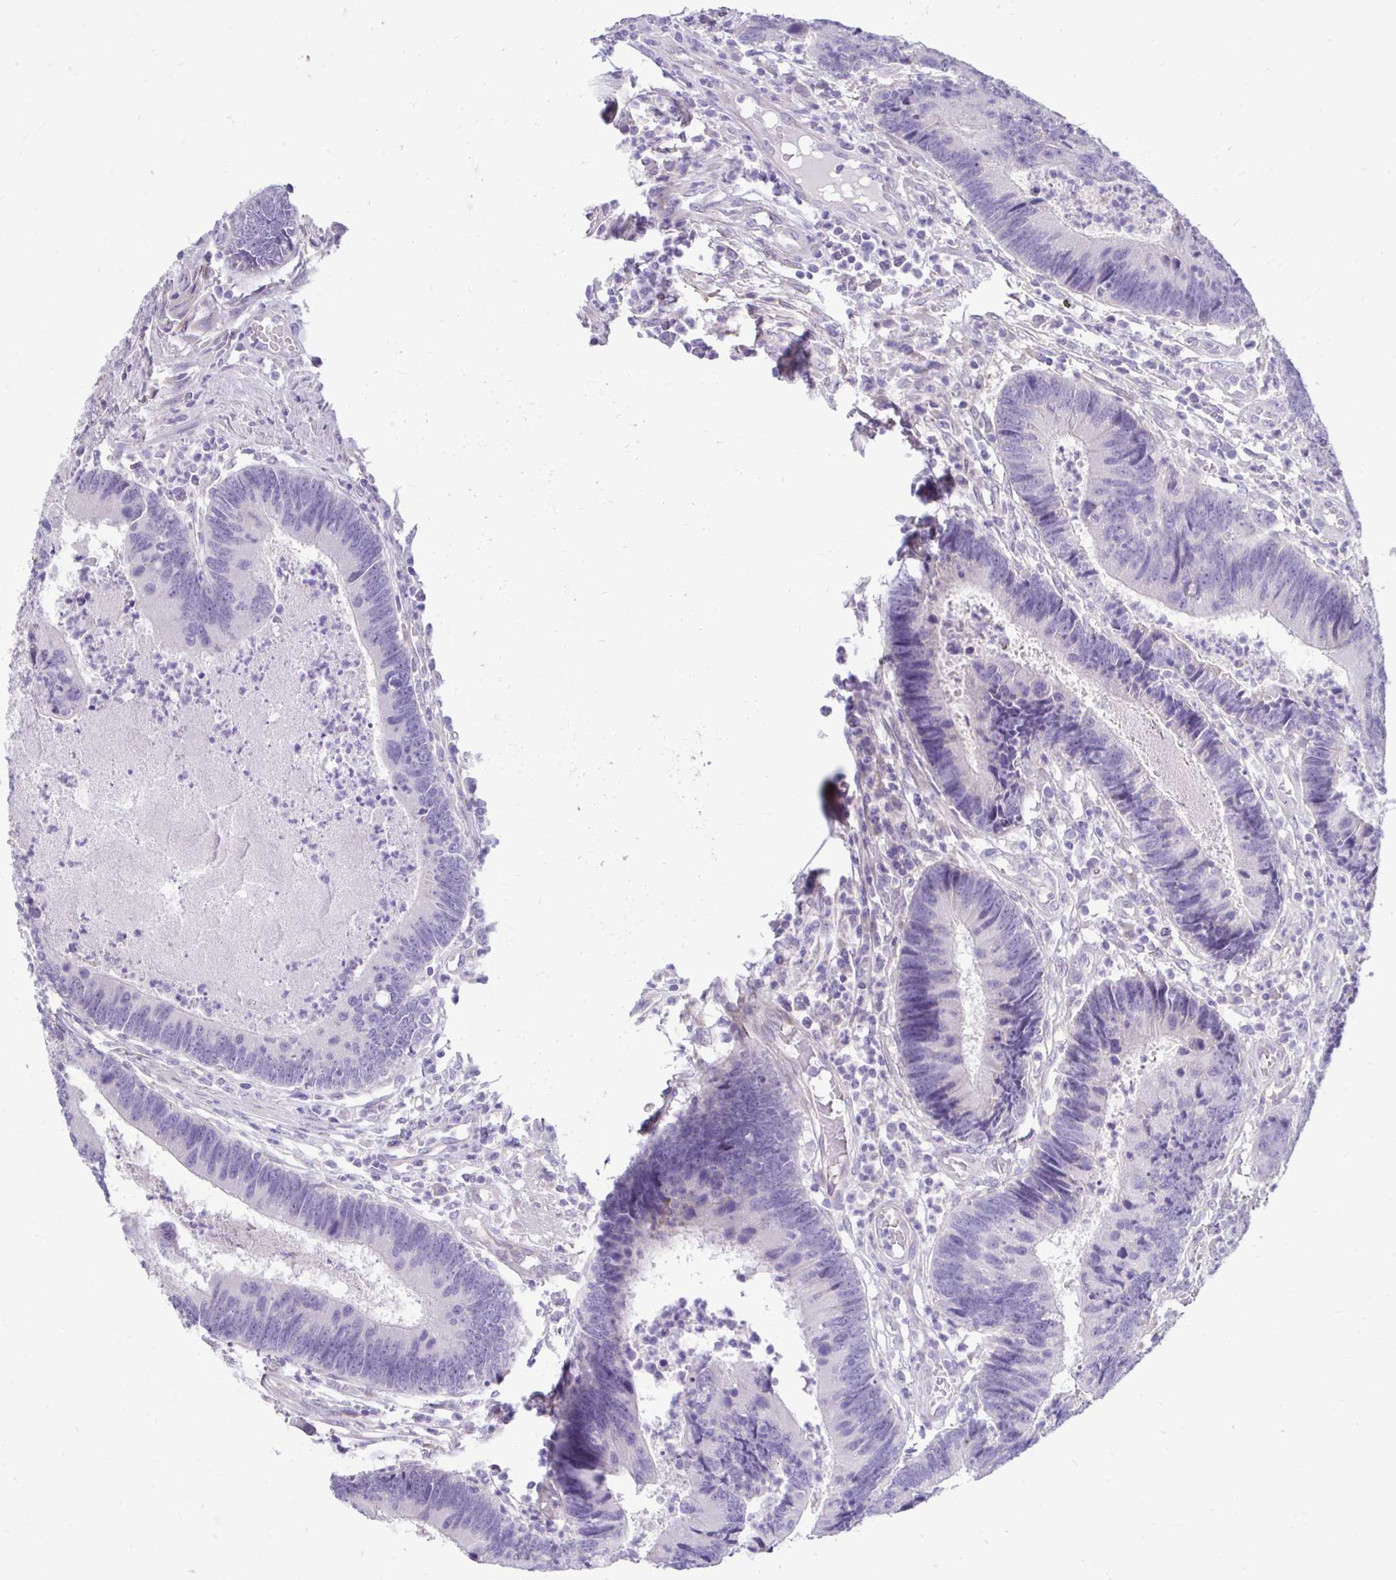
{"staining": {"intensity": "negative", "quantity": "none", "location": "none"}, "tissue": "colorectal cancer", "cell_type": "Tumor cells", "image_type": "cancer", "snomed": [{"axis": "morphology", "description": "Adenocarcinoma, NOS"}, {"axis": "topography", "description": "Colon"}], "caption": "Image shows no protein positivity in tumor cells of adenocarcinoma (colorectal) tissue.", "gene": "GAS2", "patient": {"sex": "female", "age": 67}}